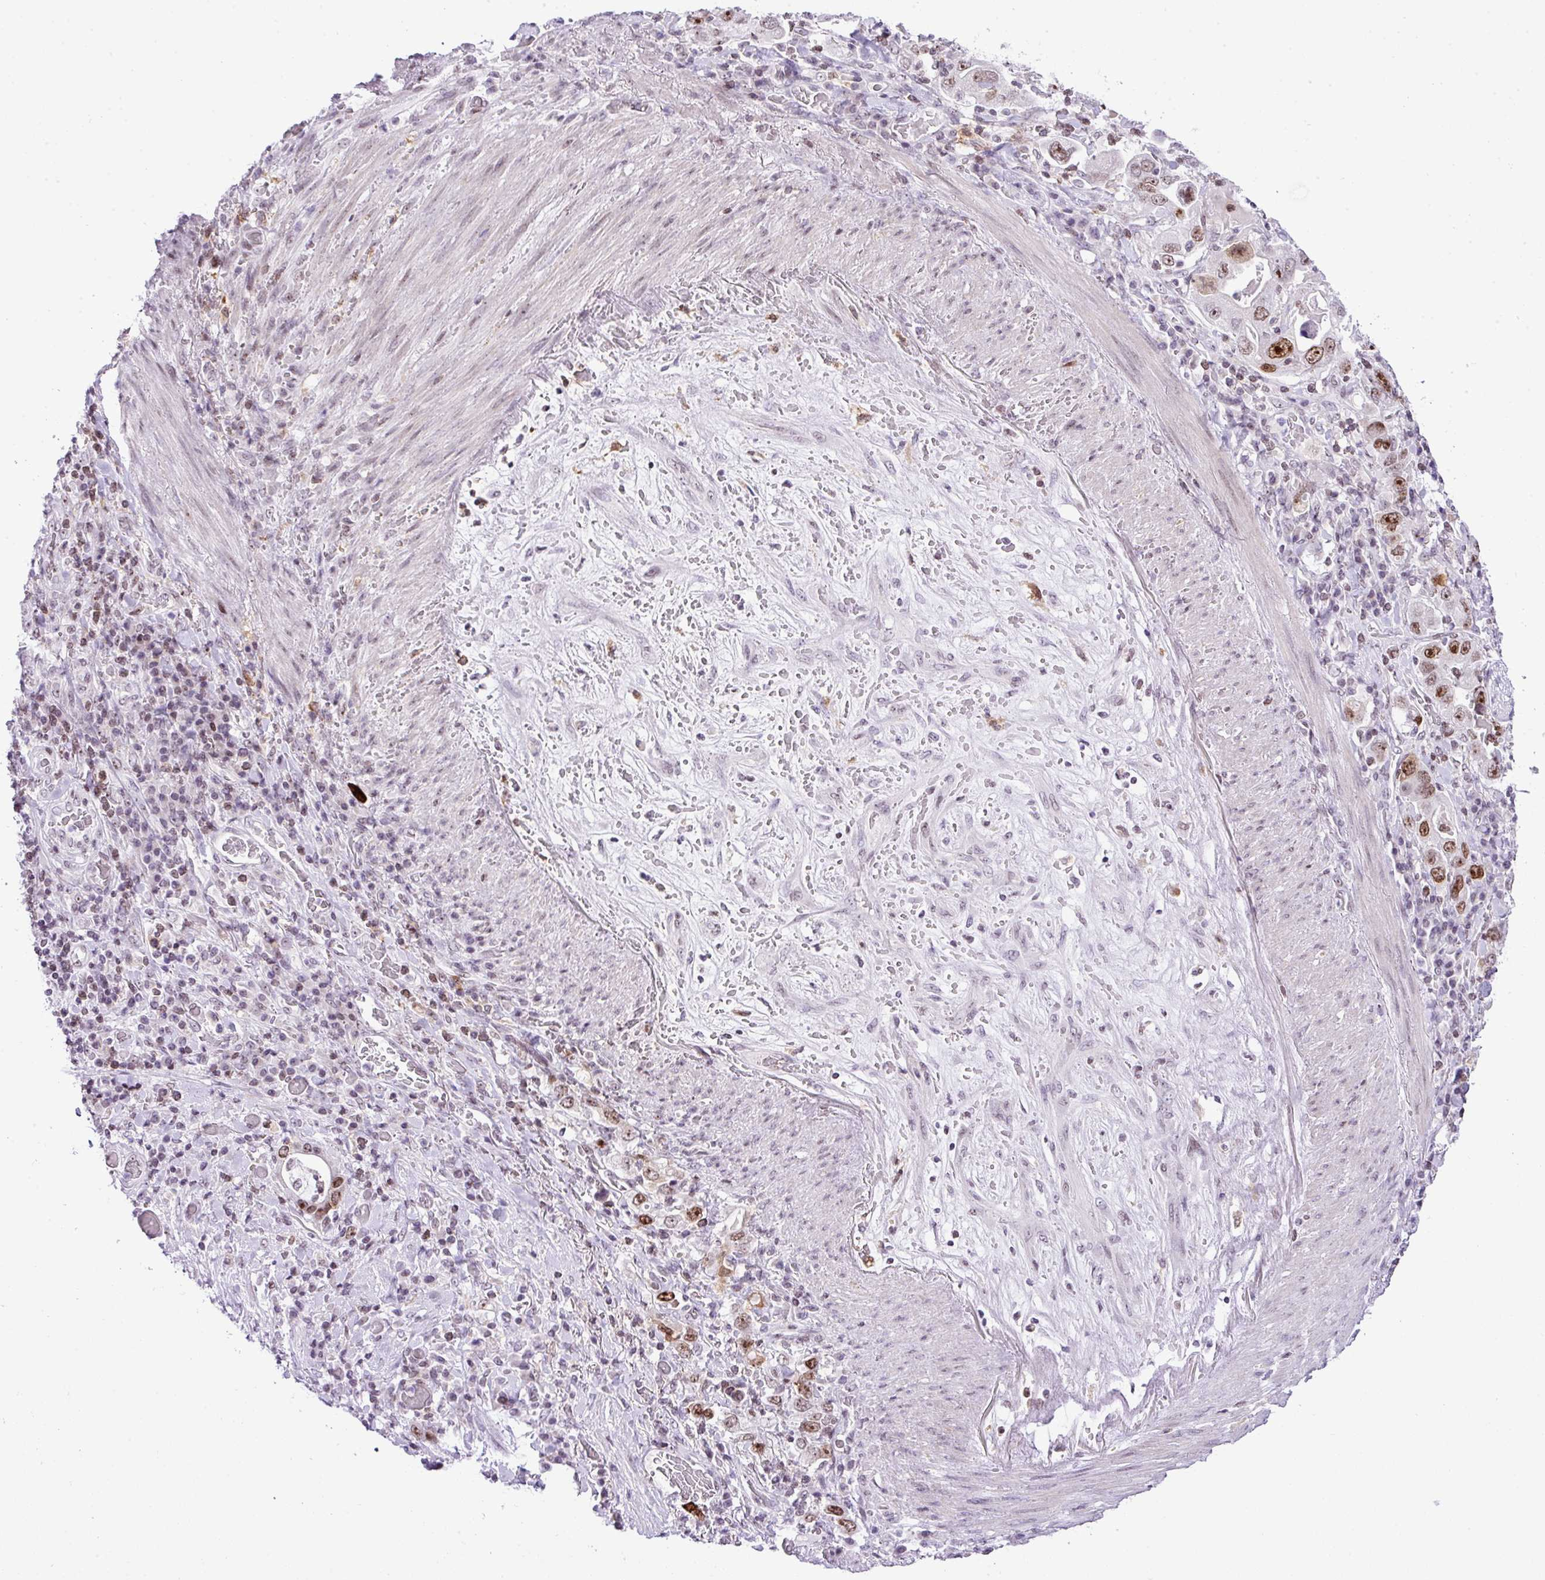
{"staining": {"intensity": "moderate", "quantity": ">75%", "location": "nuclear"}, "tissue": "stomach cancer", "cell_type": "Tumor cells", "image_type": "cancer", "snomed": [{"axis": "morphology", "description": "Adenocarcinoma, NOS"}, {"axis": "topography", "description": "Stomach, upper"}, {"axis": "topography", "description": "Stomach"}], "caption": "Protein analysis of adenocarcinoma (stomach) tissue demonstrates moderate nuclear expression in about >75% of tumor cells.", "gene": "CCDC137", "patient": {"sex": "male", "age": 62}}